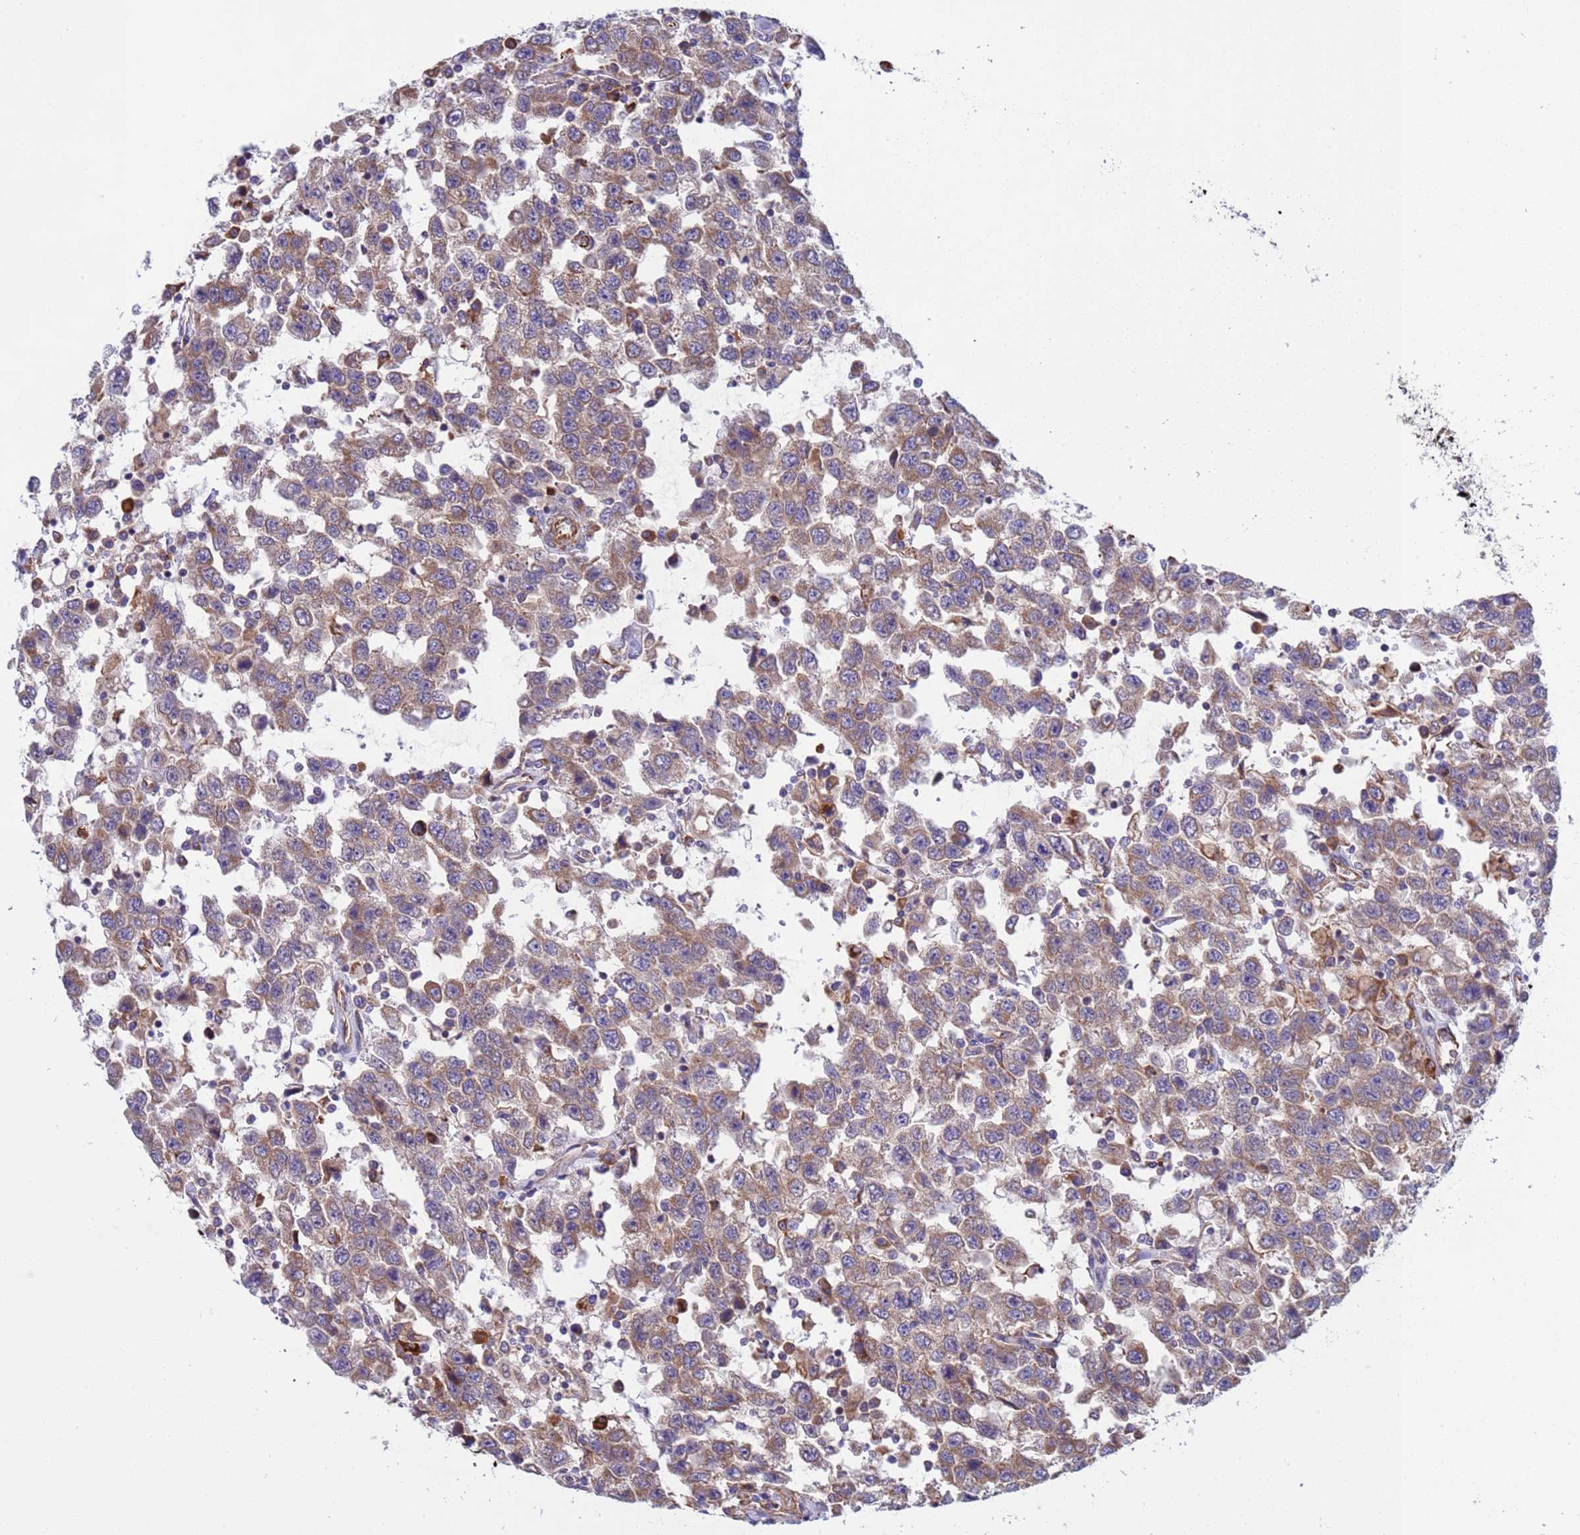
{"staining": {"intensity": "moderate", "quantity": ">75%", "location": "cytoplasmic/membranous"}, "tissue": "testis cancer", "cell_type": "Tumor cells", "image_type": "cancer", "snomed": [{"axis": "morphology", "description": "Seminoma, NOS"}, {"axis": "topography", "description": "Testis"}], "caption": "Brown immunohistochemical staining in testis seminoma reveals moderate cytoplasmic/membranous positivity in about >75% of tumor cells.", "gene": "NUDT12", "patient": {"sex": "male", "age": 41}}